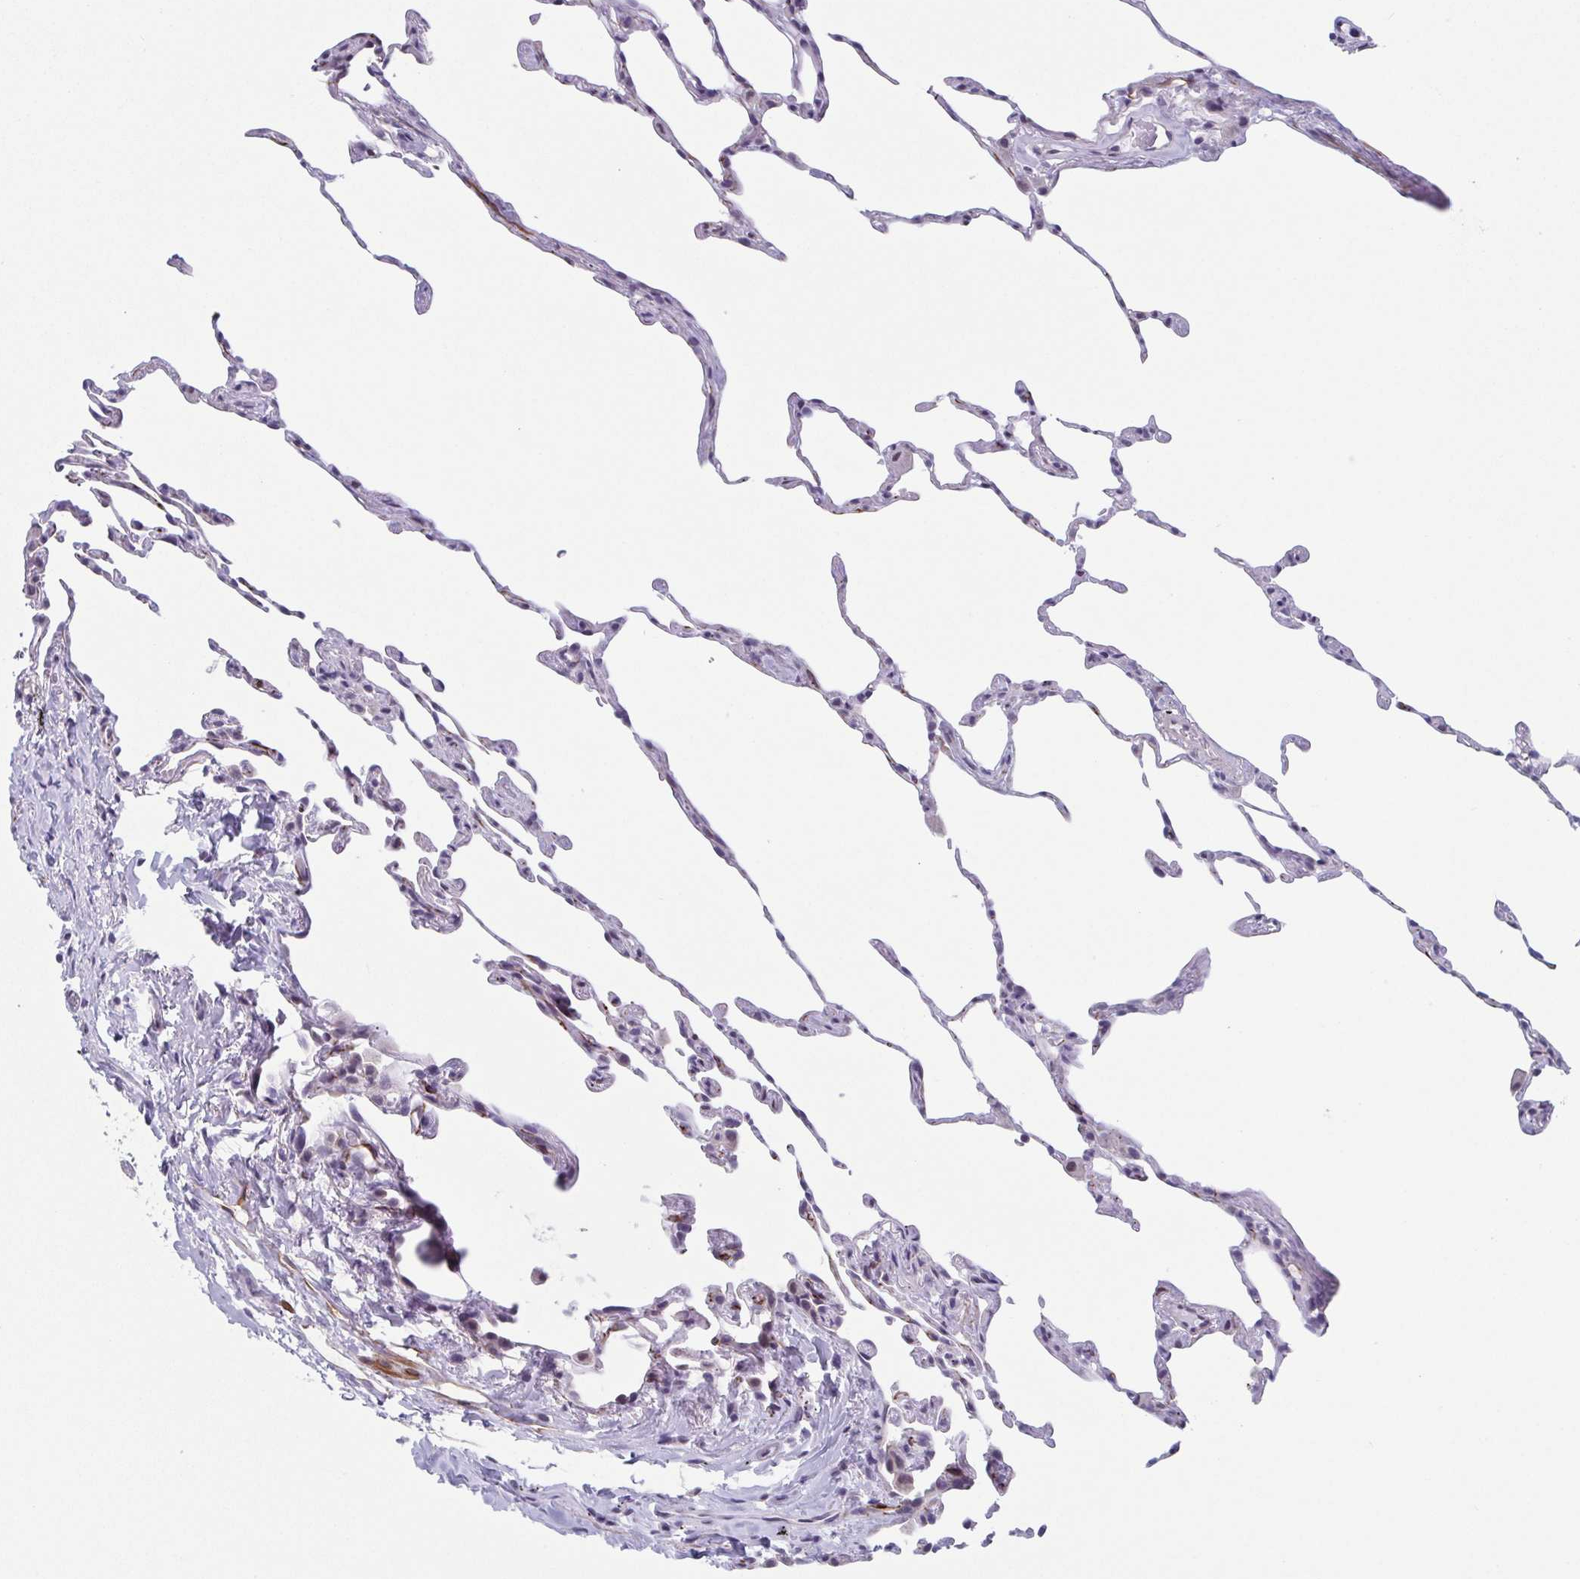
{"staining": {"intensity": "negative", "quantity": "none", "location": "none"}, "tissue": "lung", "cell_type": "Alveolar cells", "image_type": "normal", "snomed": [{"axis": "morphology", "description": "Normal tissue, NOS"}, {"axis": "topography", "description": "Lung"}], "caption": "This is a micrograph of IHC staining of unremarkable lung, which shows no positivity in alveolar cells. (DAB immunohistochemistry, high magnification).", "gene": "TMEM92", "patient": {"sex": "female", "age": 57}}